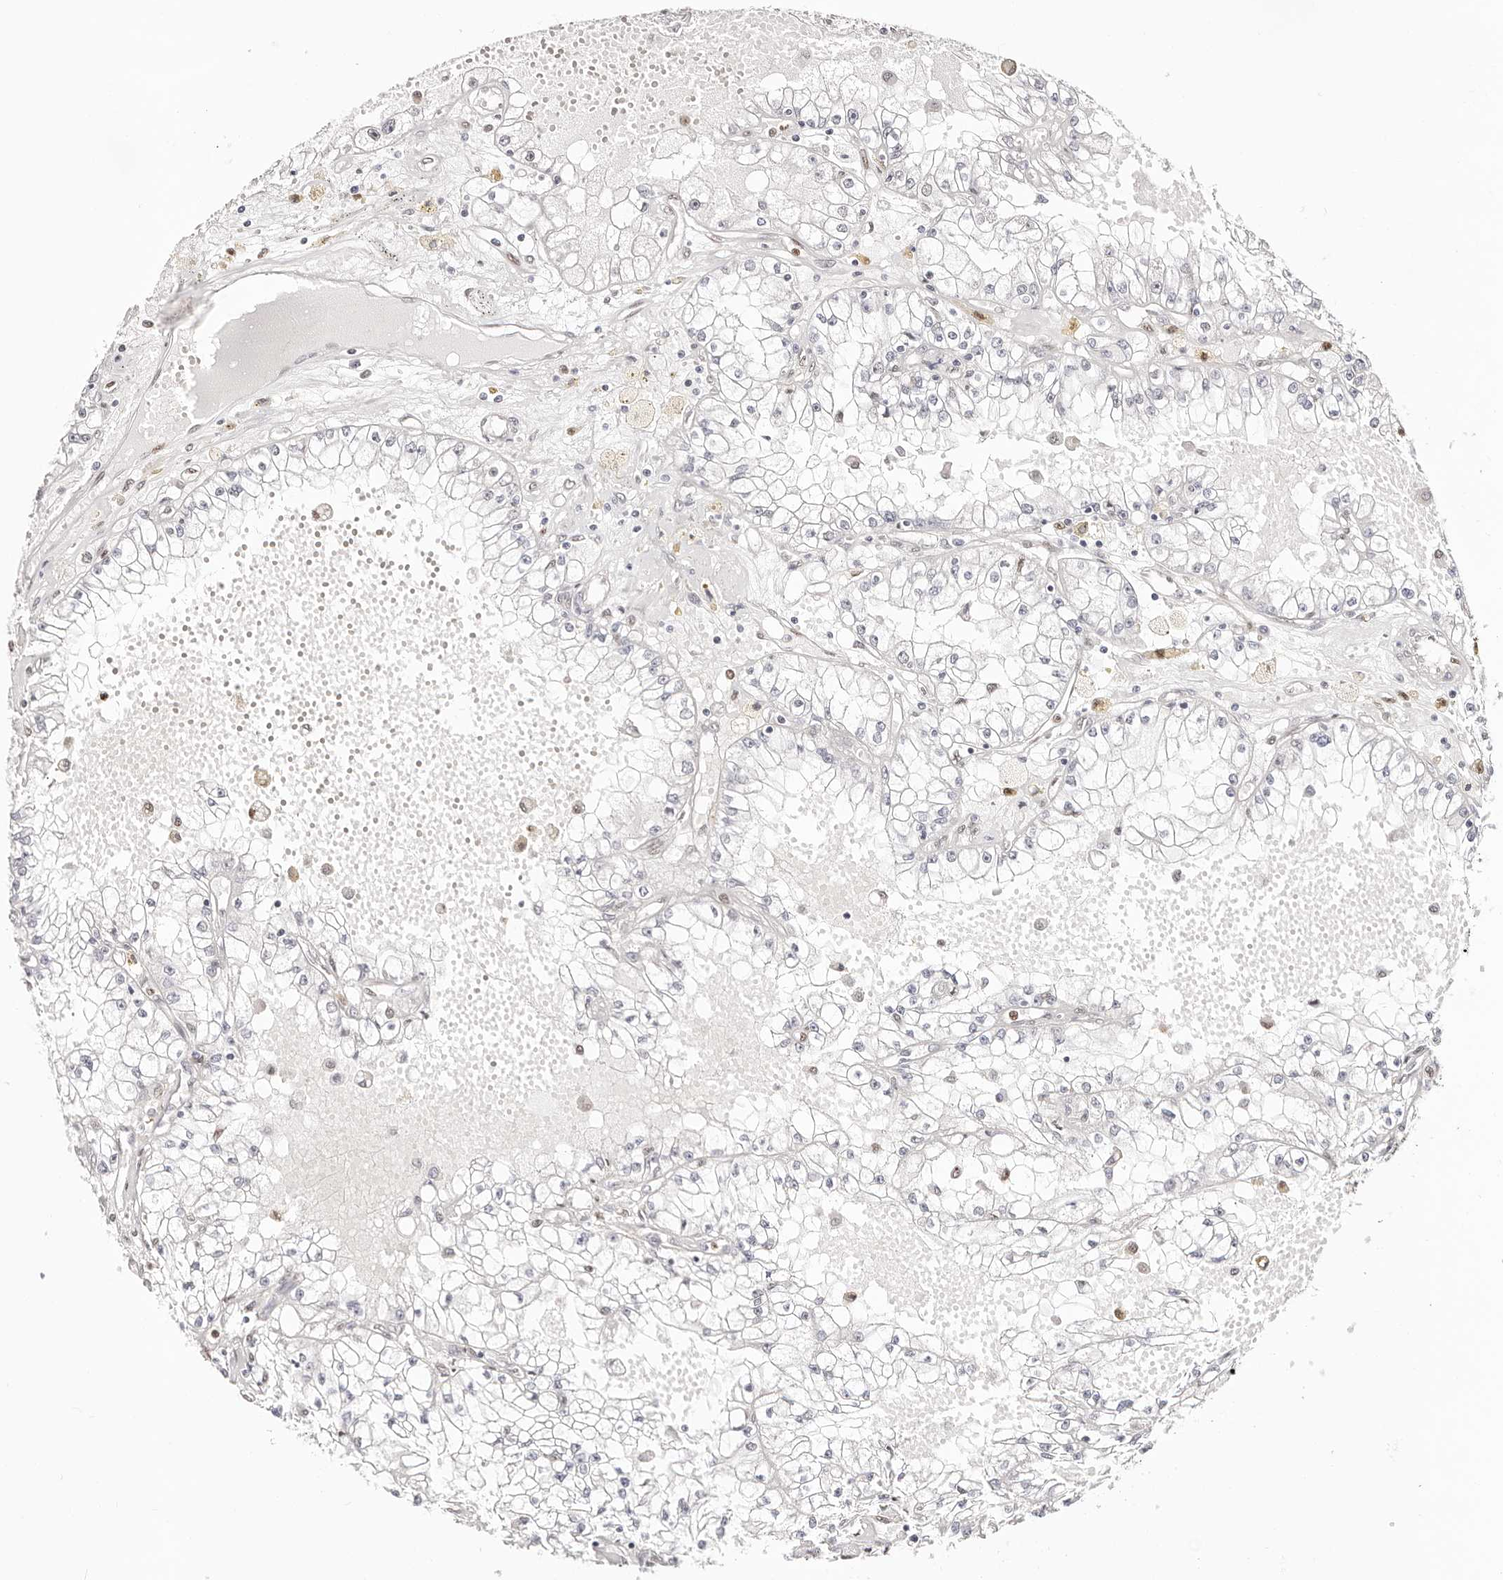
{"staining": {"intensity": "negative", "quantity": "none", "location": "none"}, "tissue": "renal cancer", "cell_type": "Tumor cells", "image_type": "cancer", "snomed": [{"axis": "morphology", "description": "Adenocarcinoma, NOS"}, {"axis": "topography", "description": "Kidney"}], "caption": "Protein analysis of renal cancer (adenocarcinoma) displays no significant positivity in tumor cells.", "gene": "TKT", "patient": {"sex": "male", "age": 56}}